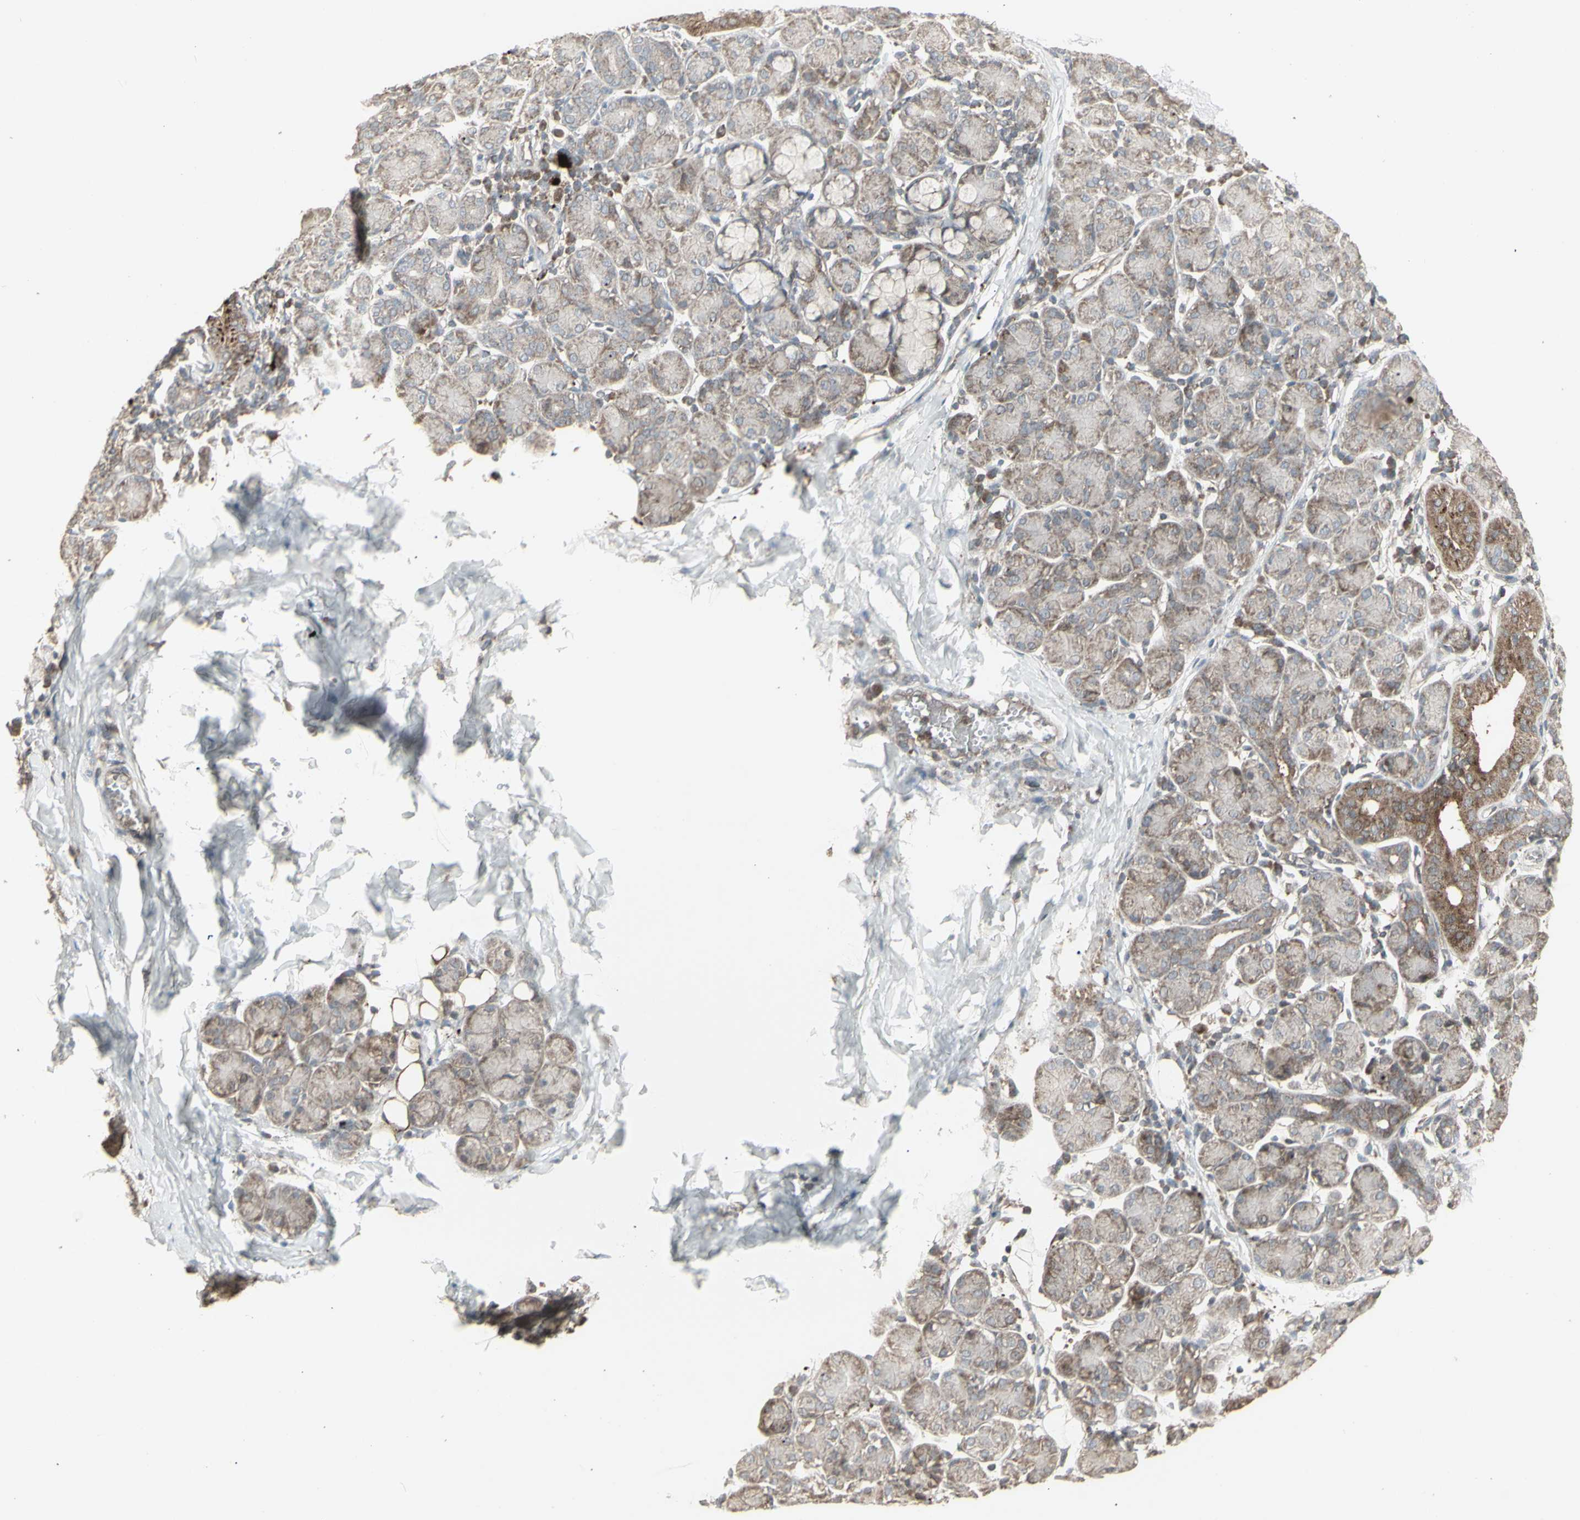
{"staining": {"intensity": "moderate", "quantity": ">75%", "location": "cytoplasmic/membranous"}, "tissue": "salivary gland", "cell_type": "Glandular cells", "image_type": "normal", "snomed": [{"axis": "morphology", "description": "Normal tissue, NOS"}, {"axis": "morphology", "description": "Inflammation, NOS"}, {"axis": "topography", "description": "Lymph node"}, {"axis": "topography", "description": "Salivary gland"}], "caption": "A medium amount of moderate cytoplasmic/membranous positivity is identified in about >75% of glandular cells in benign salivary gland.", "gene": "RNASEL", "patient": {"sex": "male", "age": 3}}